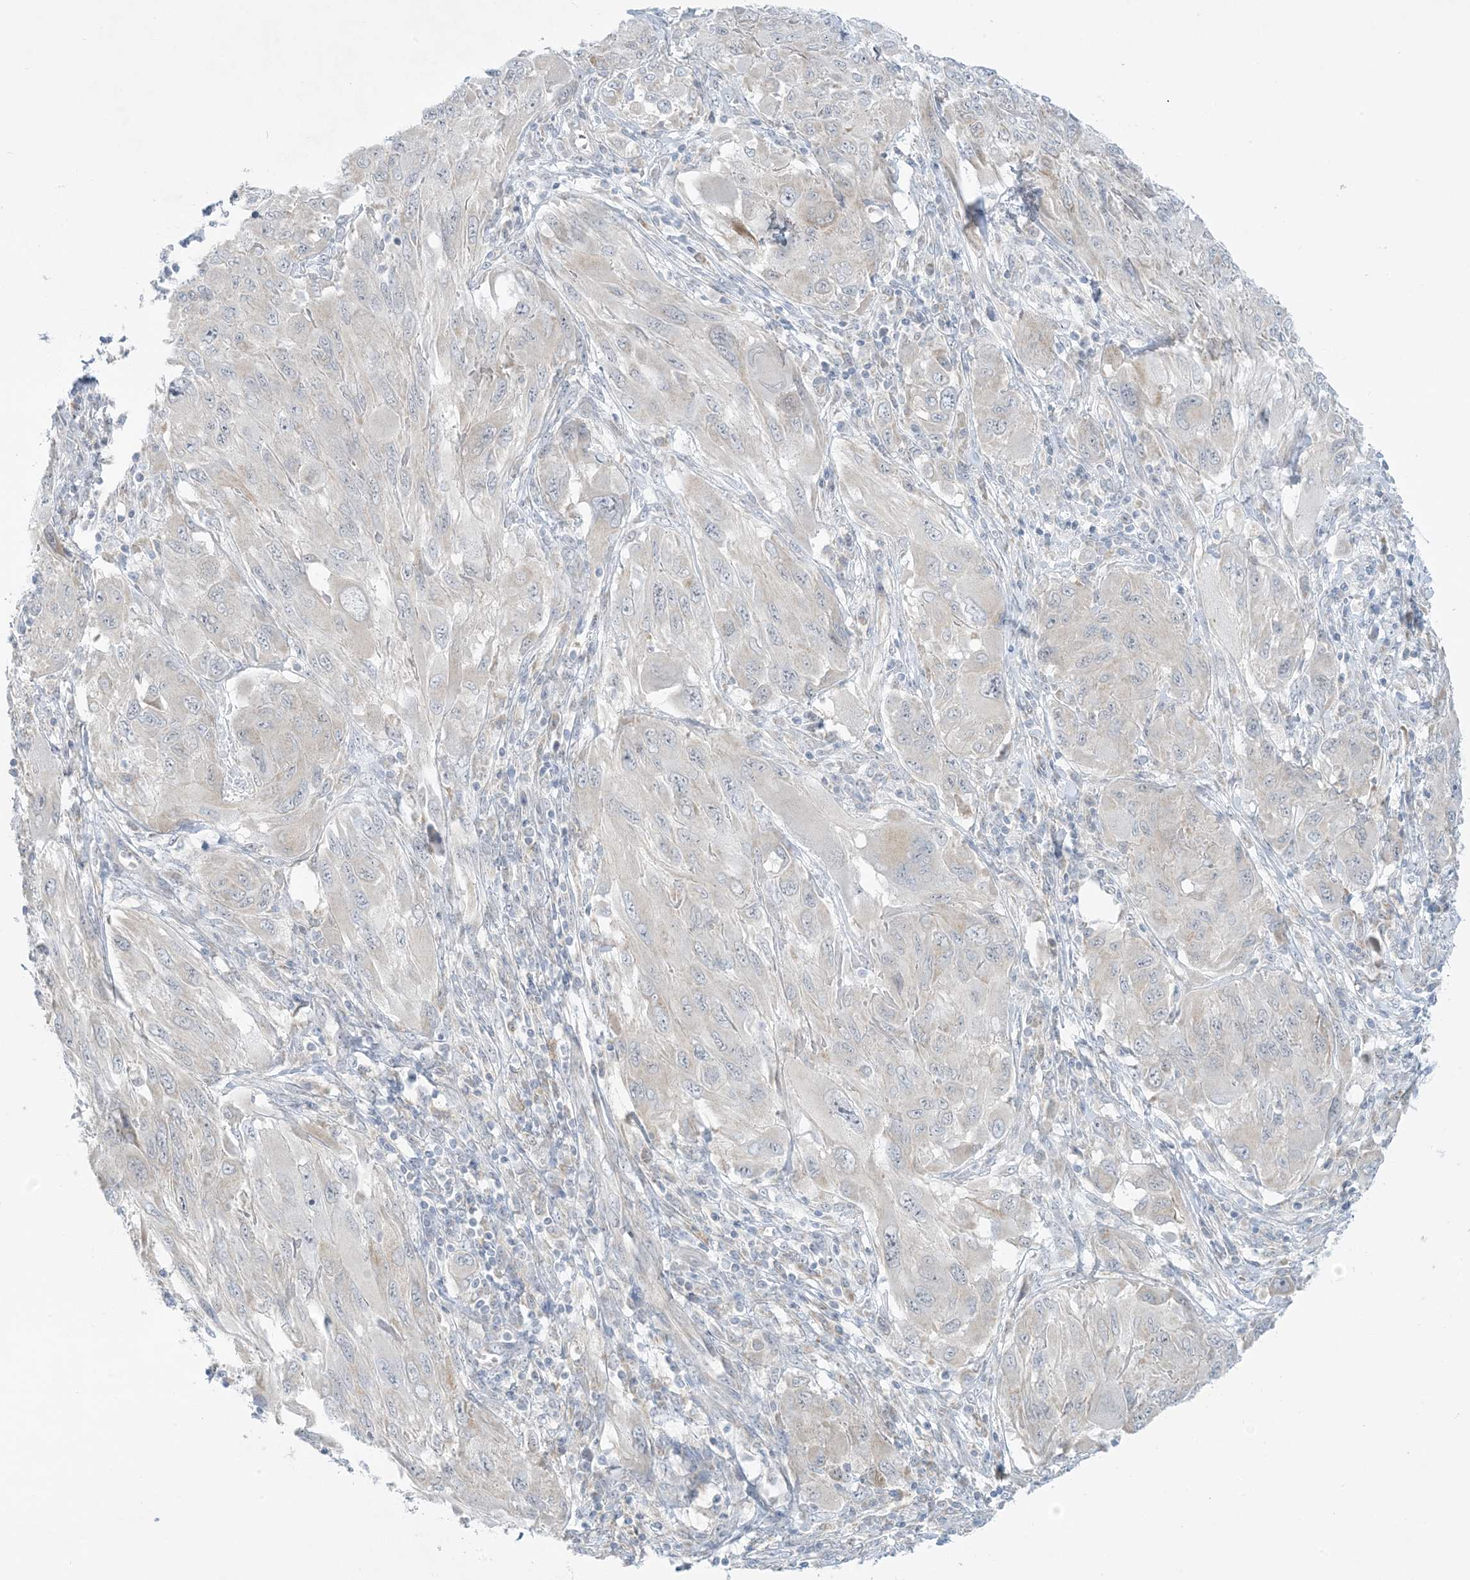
{"staining": {"intensity": "negative", "quantity": "none", "location": "none"}, "tissue": "melanoma", "cell_type": "Tumor cells", "image_type": "cancer", "snomed": [{"axis": "morphology", "description": "Malignant melanoma, NOS"}, {"axis": "topography", "description": "Skin"}], "caption": "Protein analysis of malignant melanoma reveals no significant positivity in tumor cells.", "gene": "MRPS18A", "patient": {"sex": "female", "age": 91}}